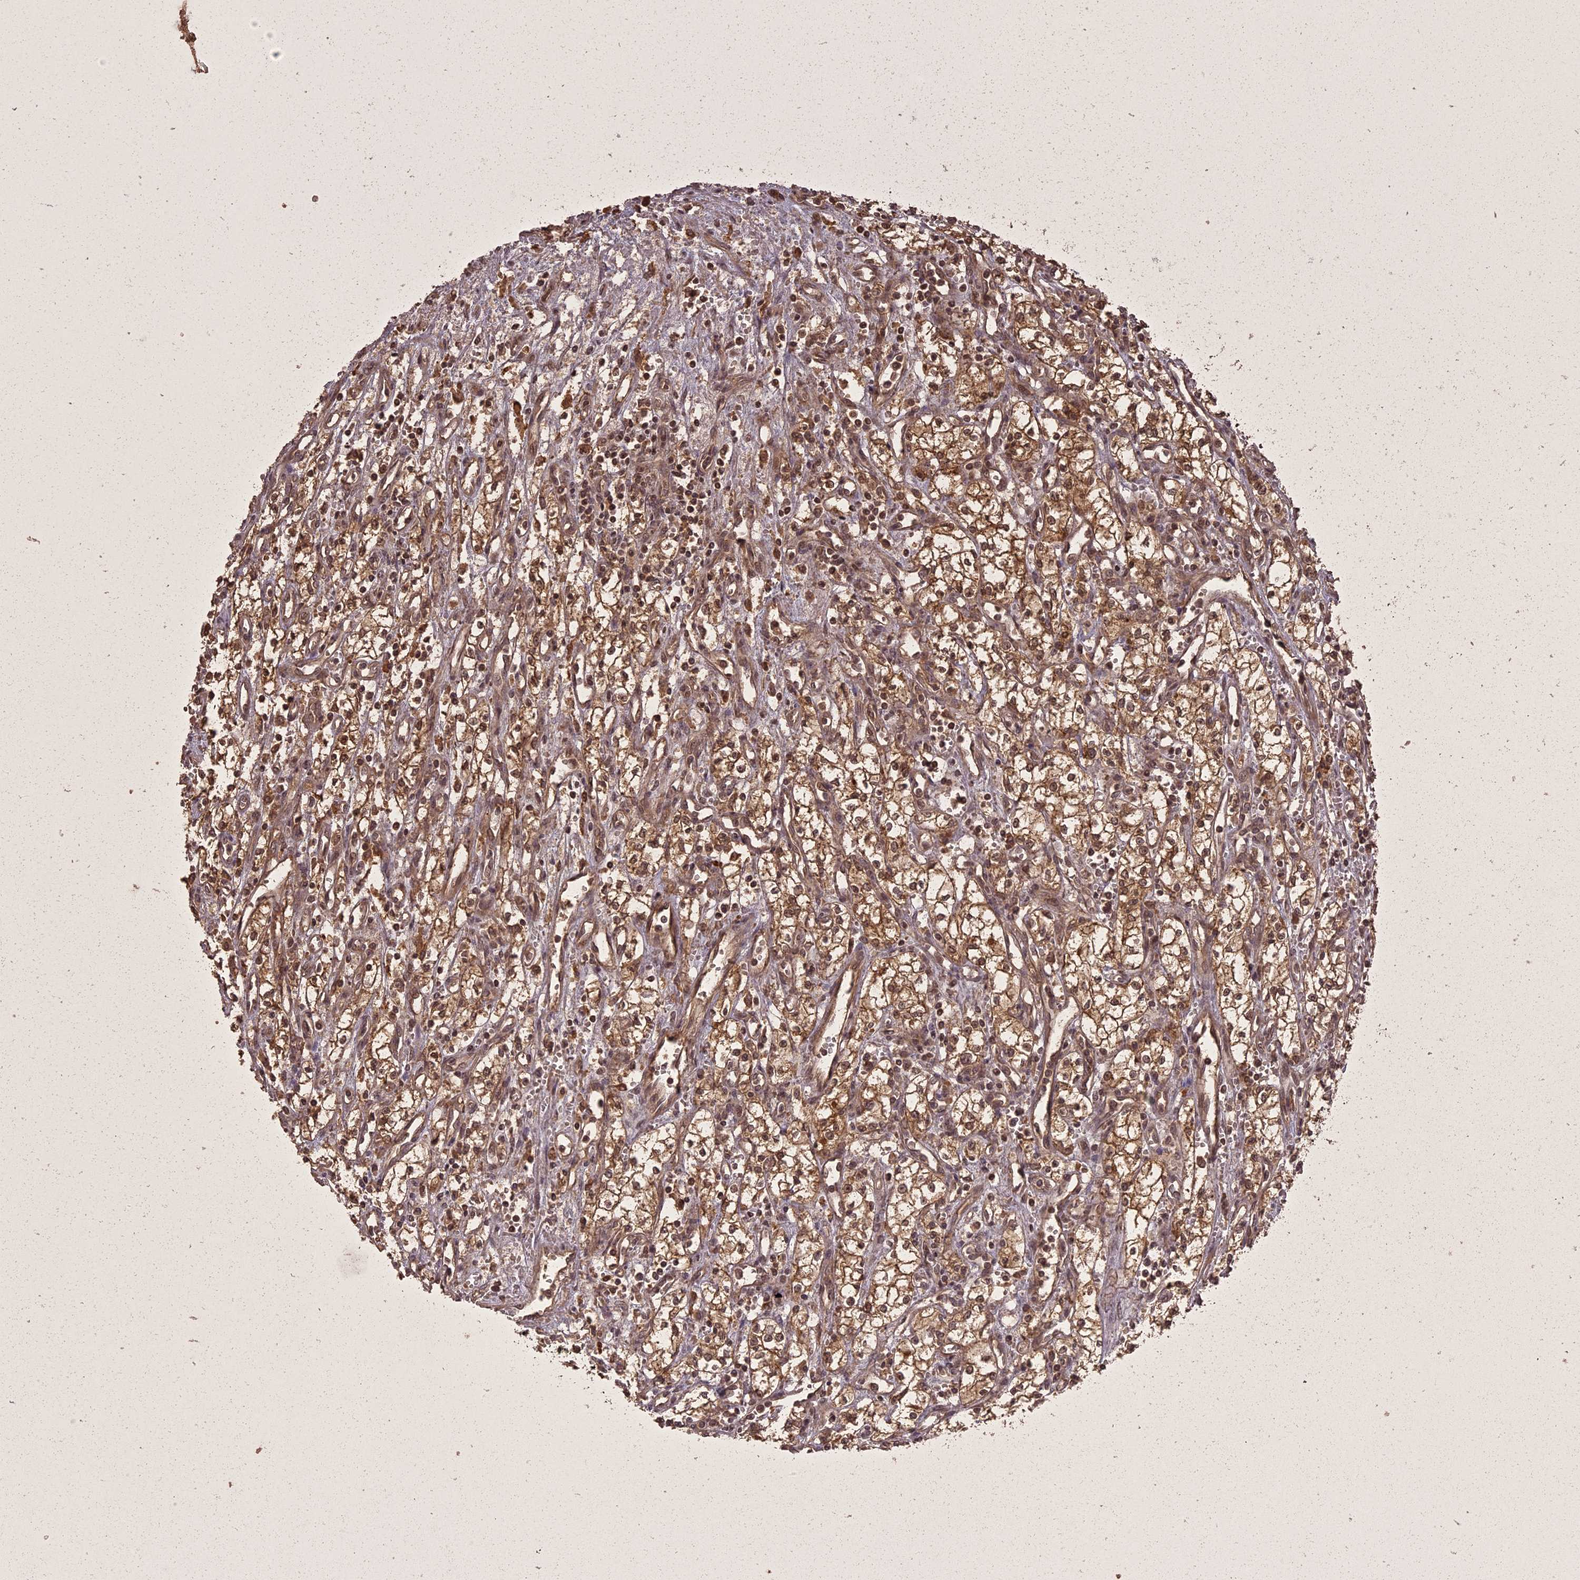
{"staining": {"intensity": "moderate", "quantity": ">75%", "location": "cytoplasmic/membranous,nuclear"}, "tissue": "renal cancer", "cell_type": "Tumor cells", "image_type": "cancer", "snomed": [{"axis": "morphology", "description": "Adenocarcinoma, NOS"}, {"axis": "topography", "description": "Kidney"}], "caption": "Approximately >75% of tumor cells in adenocarcinoma (renal) display moderate cytoplasmic/membranous and nuclear protein positivity as visualized by brown immunohistochemical staining.", "gene": "ING5", "patient": {"sex": "male", "age": 59}}